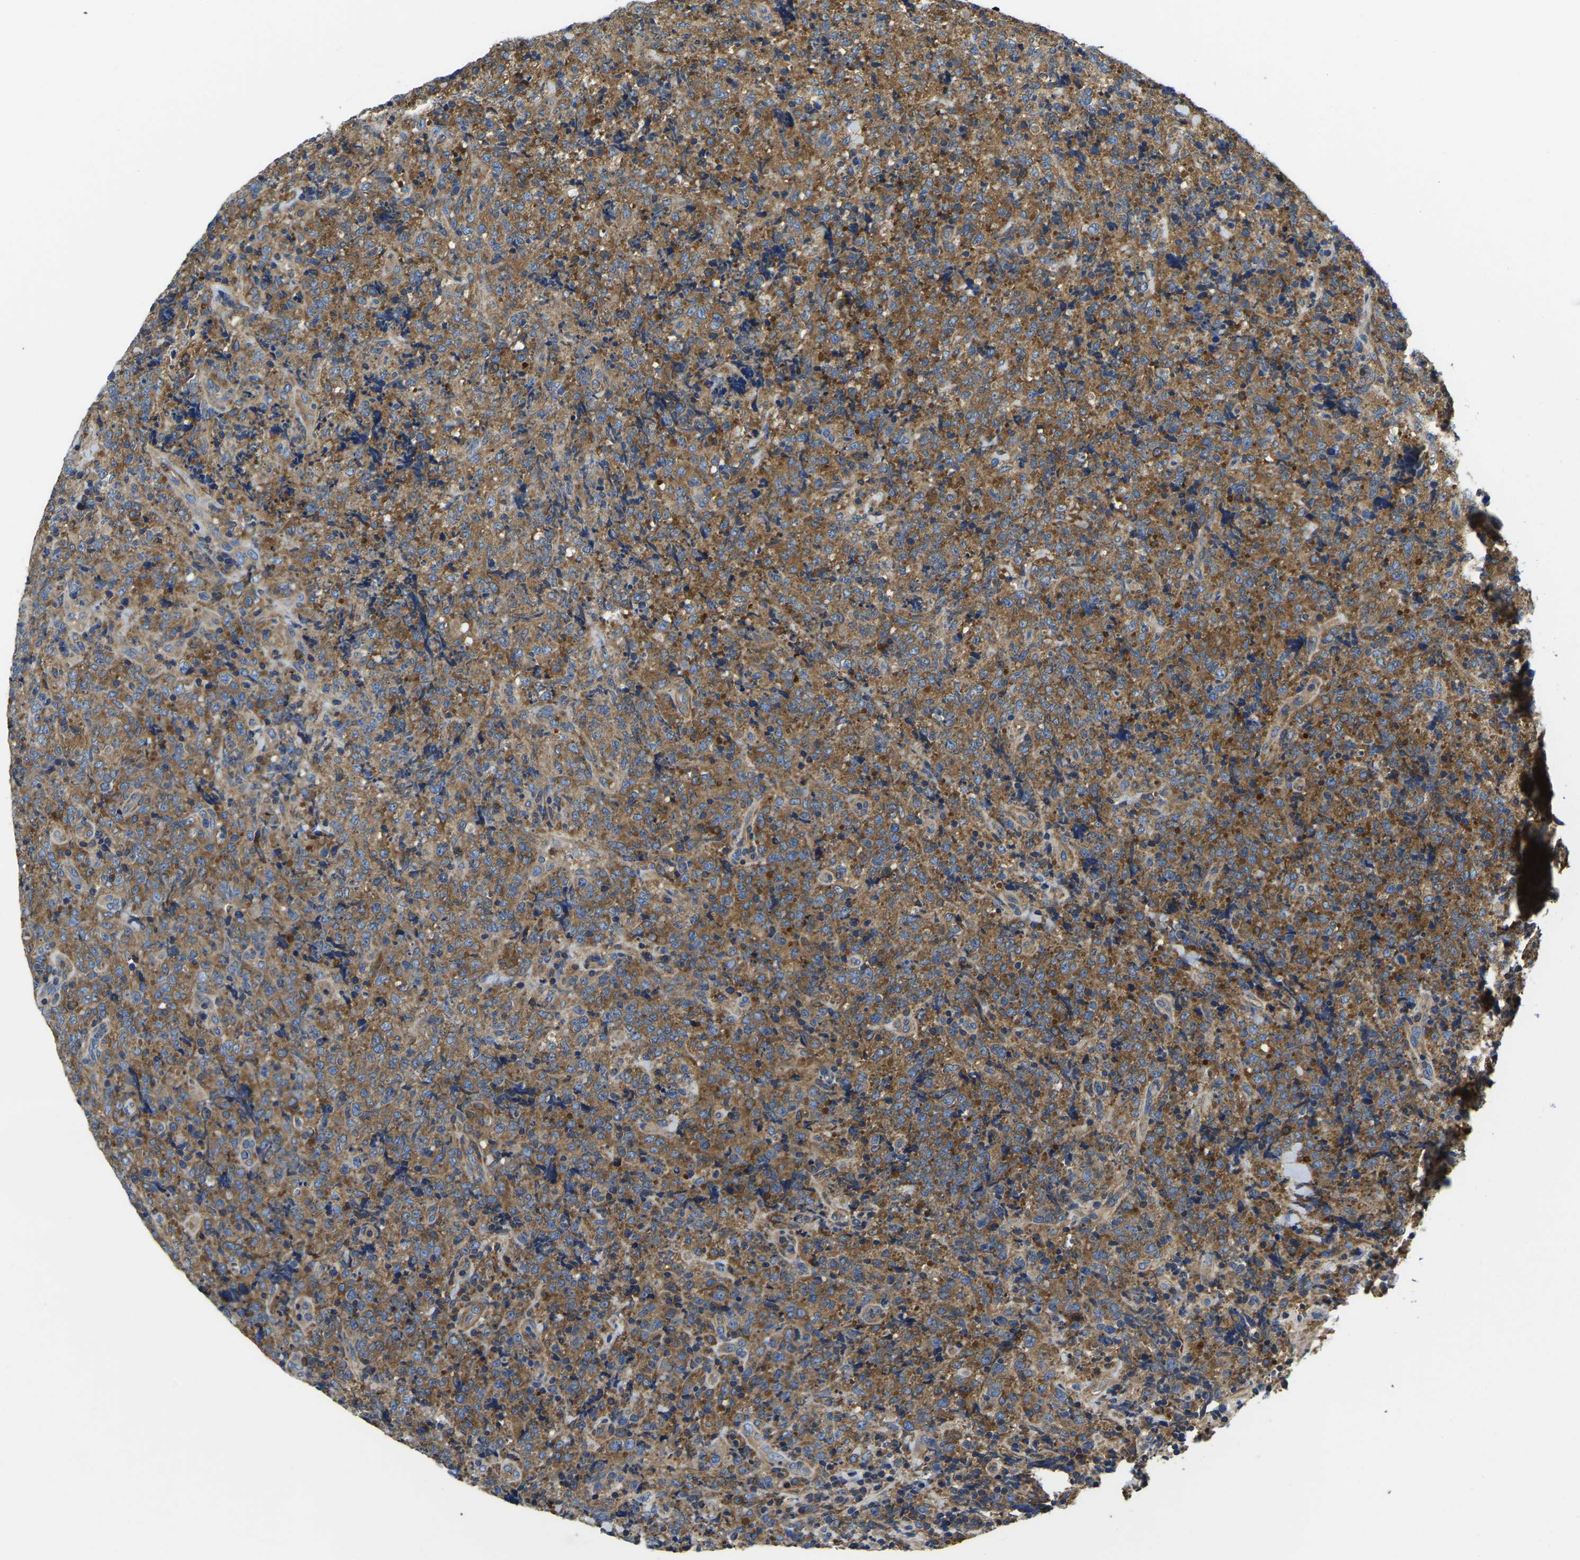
{"staining": {"intensity": "moderate", "quantity": ">75%", "location": "cytoplasmic/membranous"}, "tissue": "lymphoma", "cell_type": "Tumor cells", "image_type": "cancer", "snomed": [{"axis": "morphology", "description": "Malignant lymphoma, non-Hodgkin's type, High grade"}, {"axis": "topography", "description": "Tonsil"}], "caption": "IHC image of neoplastic tissue: human high-grade malignant lymphoma, non-Hodgkin's type stained using IHC reveals medium levels of moderate protein expression localized specifically in the cytoplasmic/membranous of tumor cells, appearing as a cytoplasmic/membranous brown color.", "gene": "STAT2", "patient": {"sex": "female", "age": 36}}